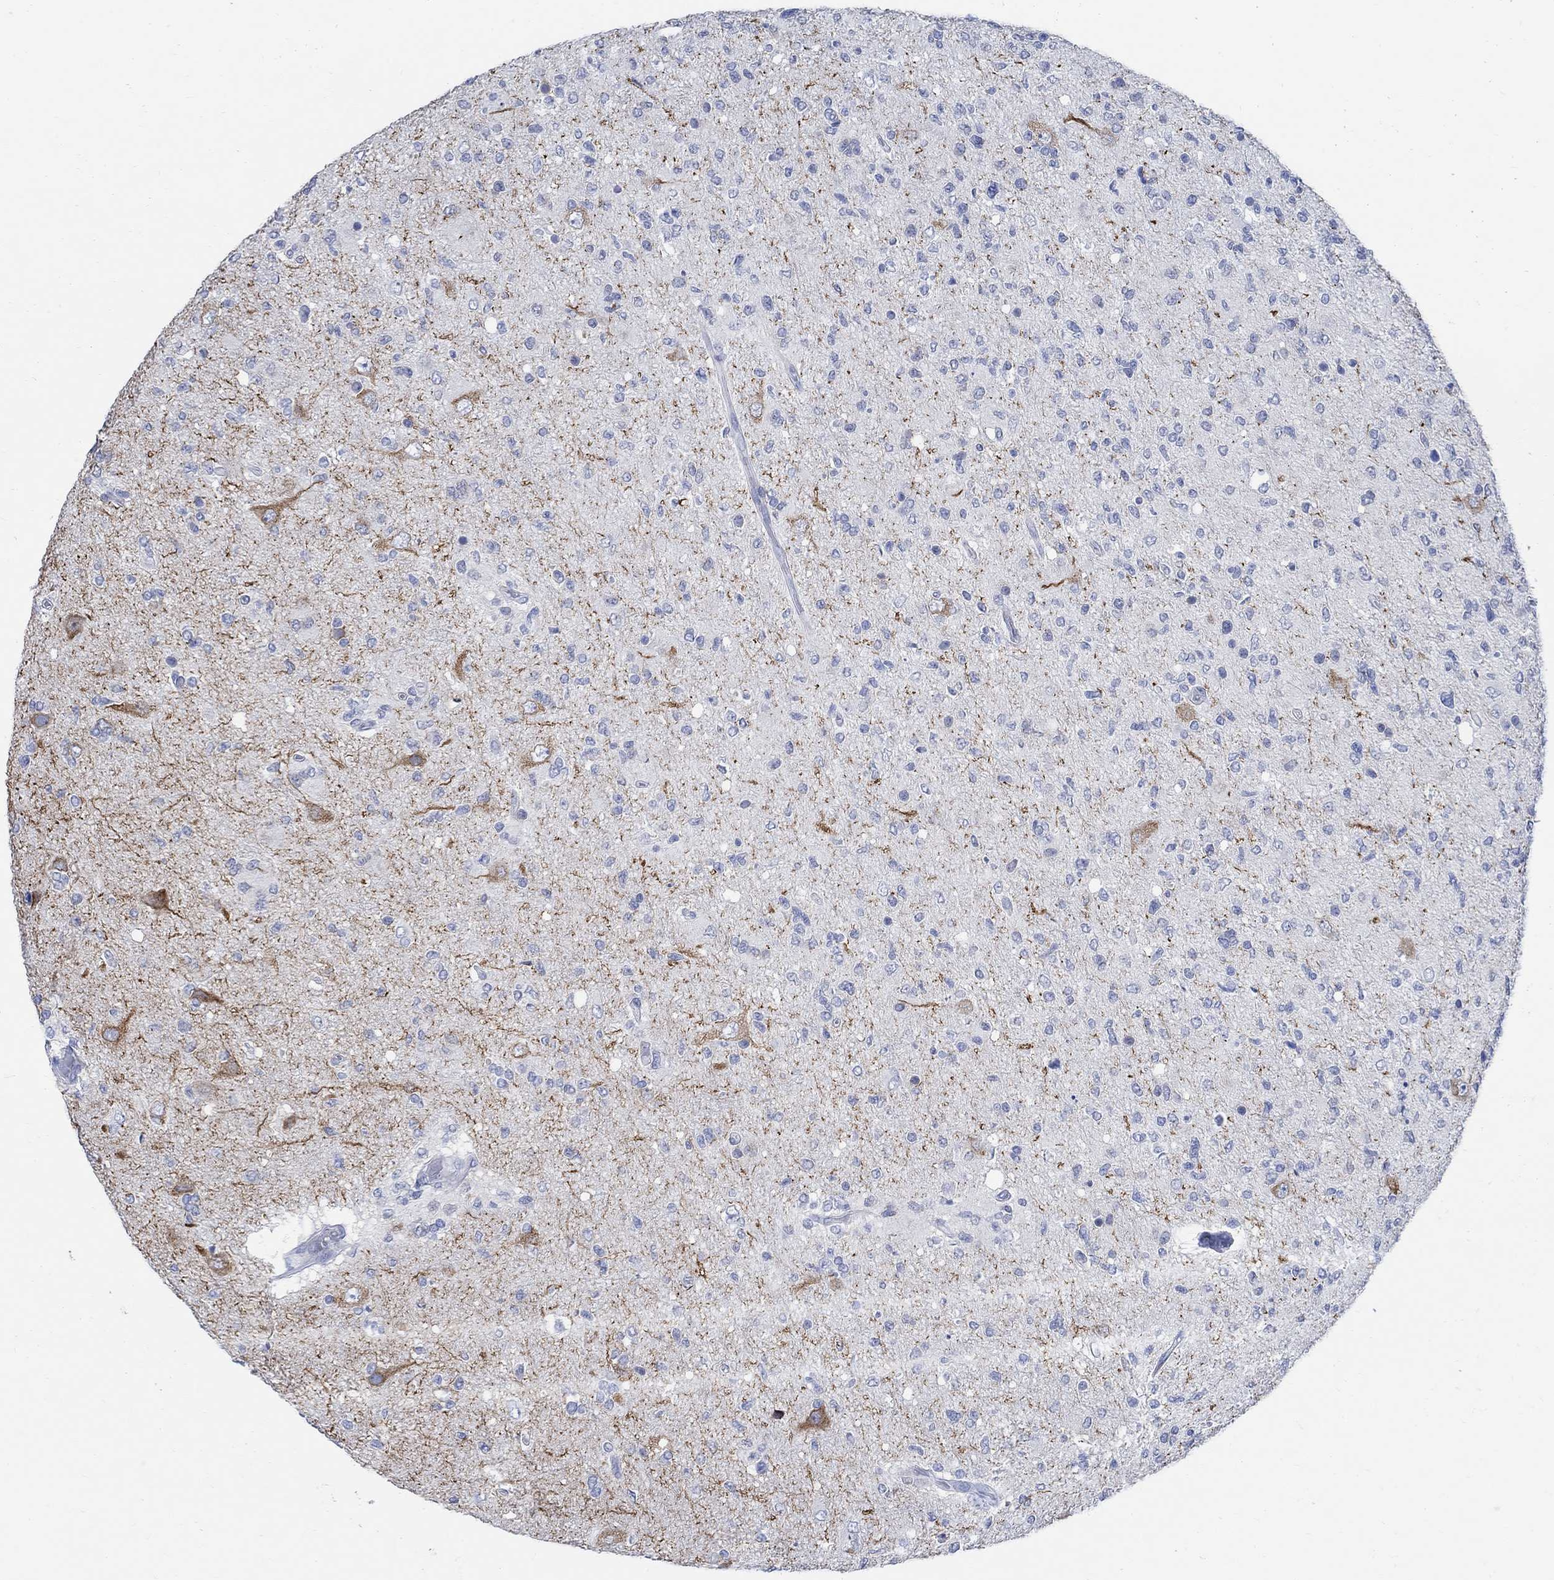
{"staining": {"intensity": "negative", "quantity": "none", "location": "none"}, "tissue": "glioma", "cell_type": "Tumor cells", "image_type": "cancer", "snomed": [{"axis": "morphology", "description": "Glioma, malignant, High grade"}, {"axis": "topography", "description": "Cerebral cortex"}], "caption": "Protein analysis of malignant high-grade glioma displays no significant expression in tumor cells.", "gene": "CAMK2N1", "patient": {"sex": "male", "age": 70}}